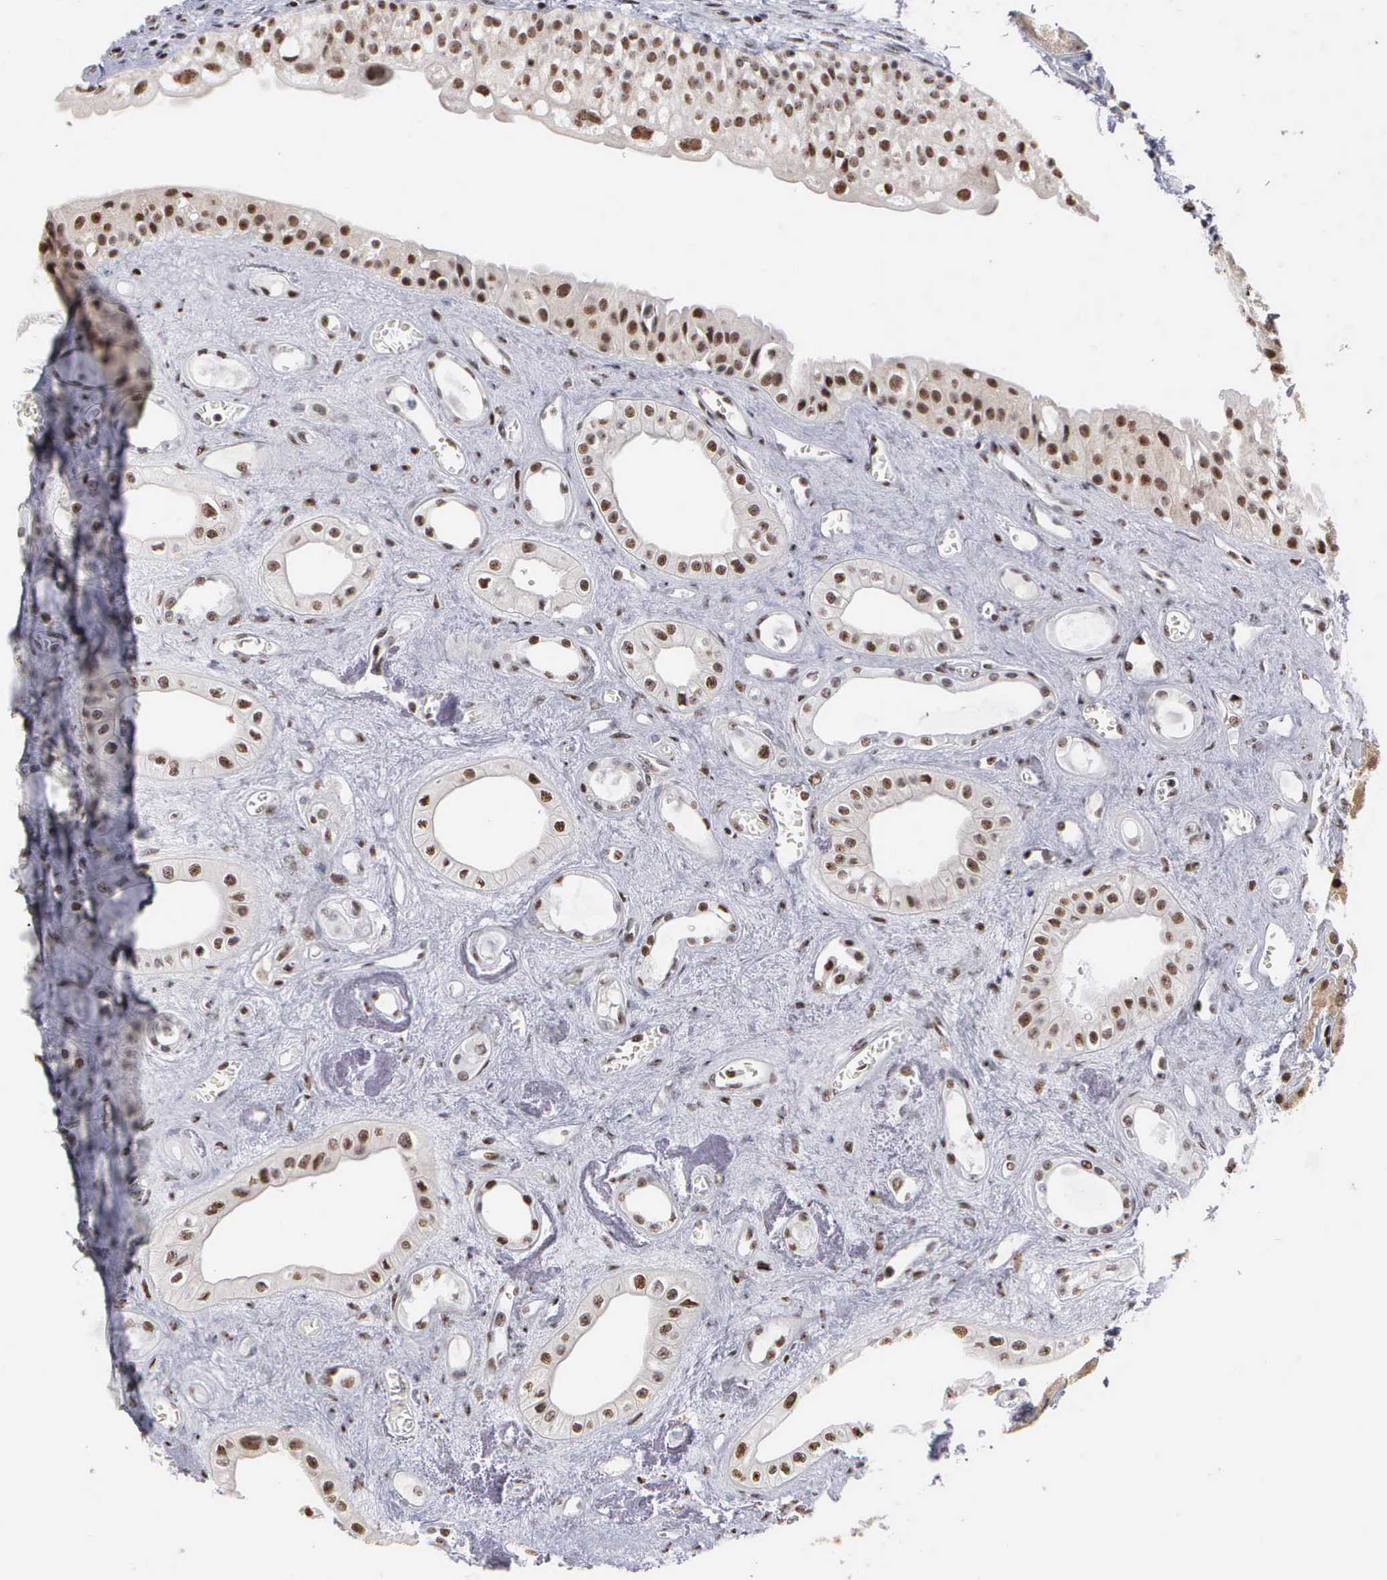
{"staining": {"intensity": "strong", "quantity": ">75%", "location": "nuclear"}, "tissue": "urinary bladder", "cell_type": "Urothelial cells", "image_type": "normal", "snomed": [{"axis": "morphology", "description": "Normal tissue, NOS"}, {"axis": "topography", "description": "Kidney"}, {"axis": "topography", "description": "Urinary bladder"}], "caption": "Normal urinary bladder was stained to show a protein in brown. There is high levels of strong nuclear expression in approximately >75% of urothelial cells. The staining is performed using DAB (3,3'-diaminobenzidine) brown chromogen to label protein expression. The nuclei are counter-stained blue using hematoxylin.", "gene": "KIAA0586", "patient": {"sex": "male", "age": 67}}